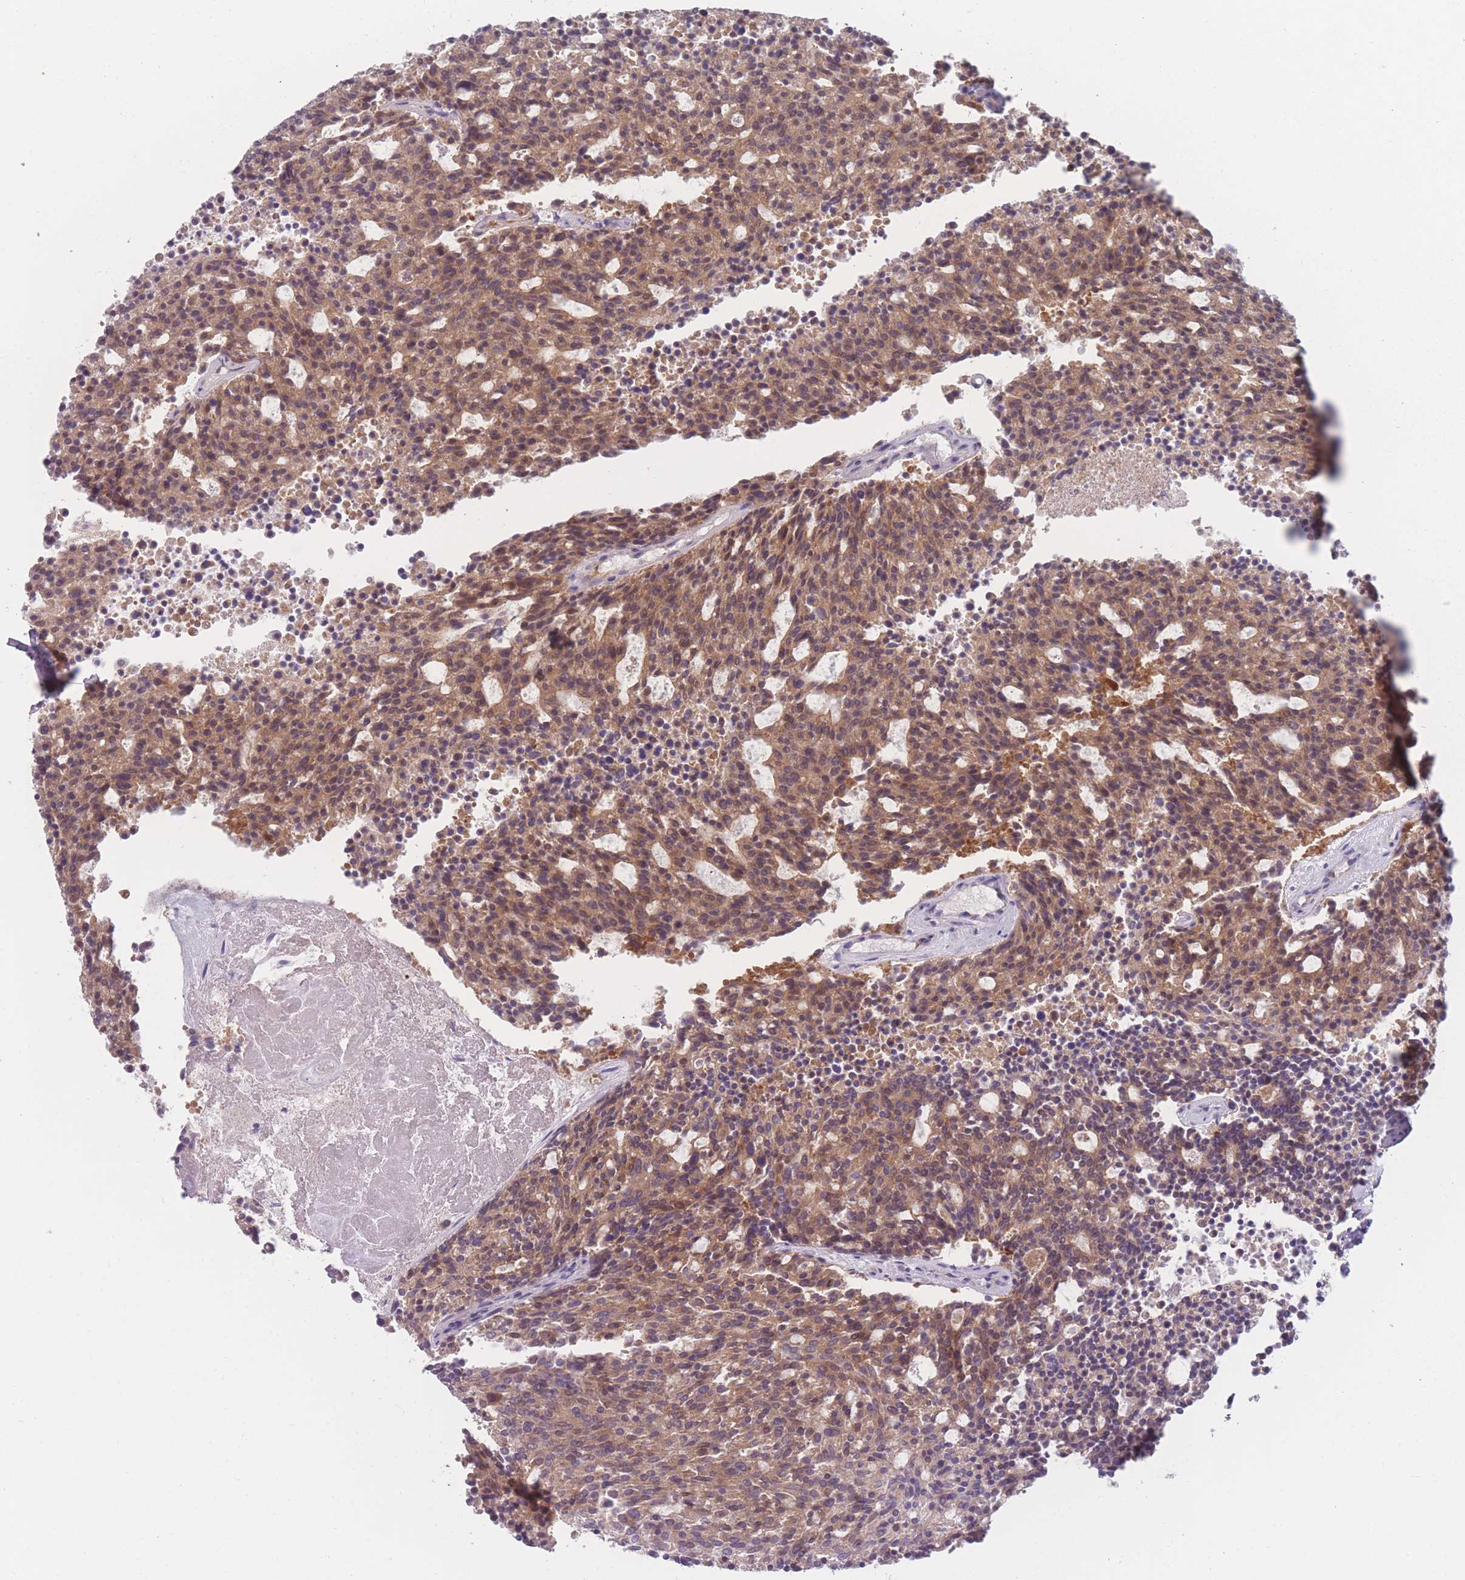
{"staining": {"intensity": "moderate", "quantity": ">75%", "location": "cytoplasmic/membranous"}, "tissue": "carcinoid", "cell_type": "Tumor cells", "image_type": "cancer", "snomed": [{"axis": "morphology", "description": "Carcinoid, malignant, NOS"}, {"axis": "topography", "description": "Pancreas"}], "caption": "Human malignant carcinoid stained with a brown dye reveals moderate cytoplasmic/membranous positive staining in approximately >75% of tumor cells.", "gene": "PPFIA3", "patient": {"sex": "female", "age": 54}}